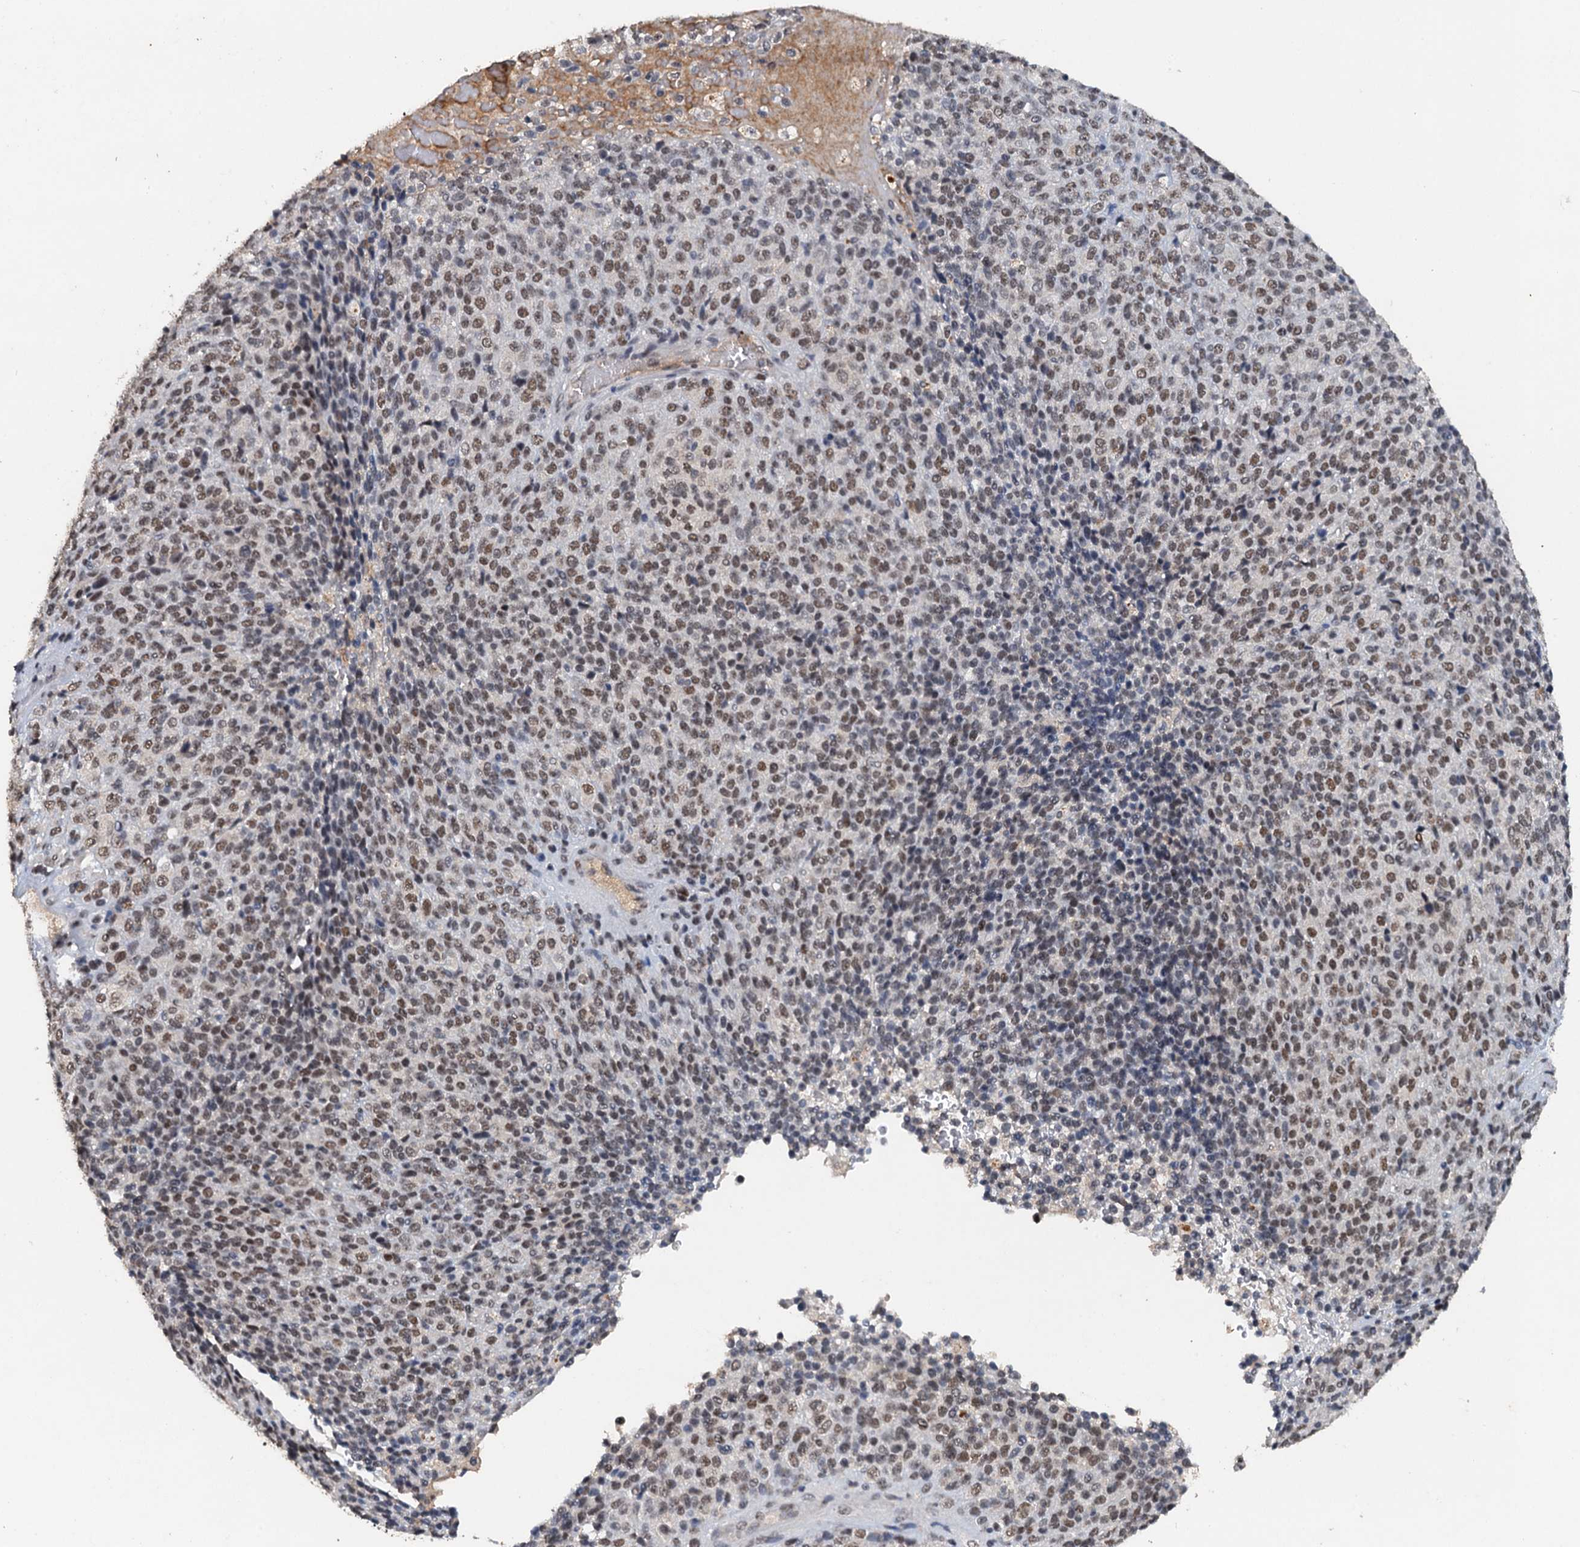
{"staining": {"intensity": "moderate", "quantity": ">75%", "location": "nuclear"}, "tissue": "melanoma", "cell_type": "Tumor cells", "image_type": "cancer", "snomed": [{"axis": "morphology", "description": "Malignant melanoma, Metastatic site"}, {"axis": "topography", "description": "Brain"}], "caption": "Approximately >75% of tumor cells in human malignant melanoma (metastatic site) show moderate nuclear protein expression as visualized by brown immunohistochemical staining.", "gene": "CSTF3", "patient": {"sex": "female", "age": 56}}